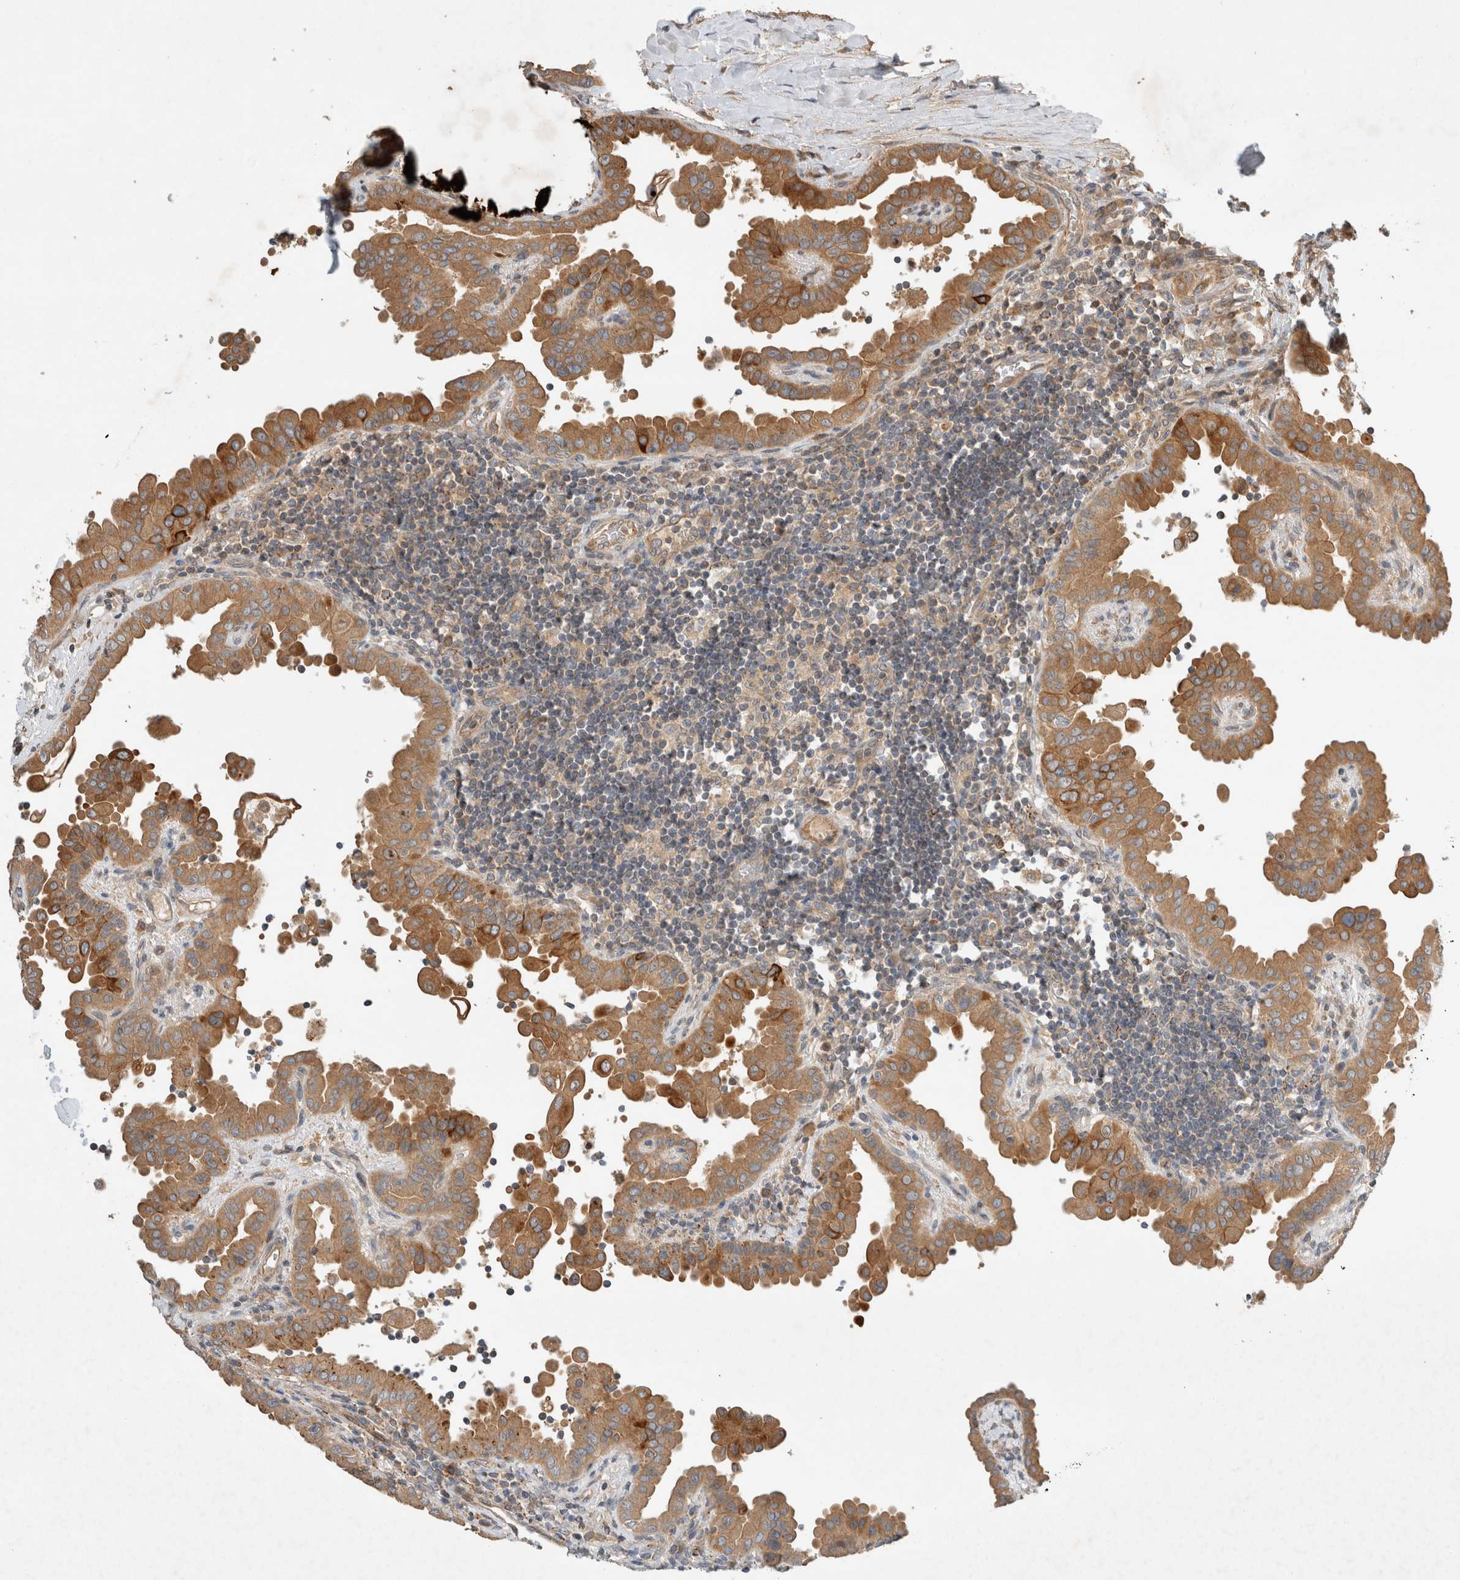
{"staining": {"intensity": "moderate", "quantity": ">75%", "location": "cytoplasmic/membranous"}, "tissue": "thyroid cancer", "cell_type": "Tumor cells", "image_type": "cancer", "snomed": [{"axis": "morphology", "description": "Papillary adenocarcinoma, NOS"}, {"axis": "topography", "description": "Thyroid gland"}], "caption": "This is an image of IHC staining of thyroid cancer (papillary adenocarcinoma), which shows moderate positivity in the cytoplasmic/membranous of tumor cells.", "gene": "ARMC9", "patient": {"sex": "male", "age": 33}}